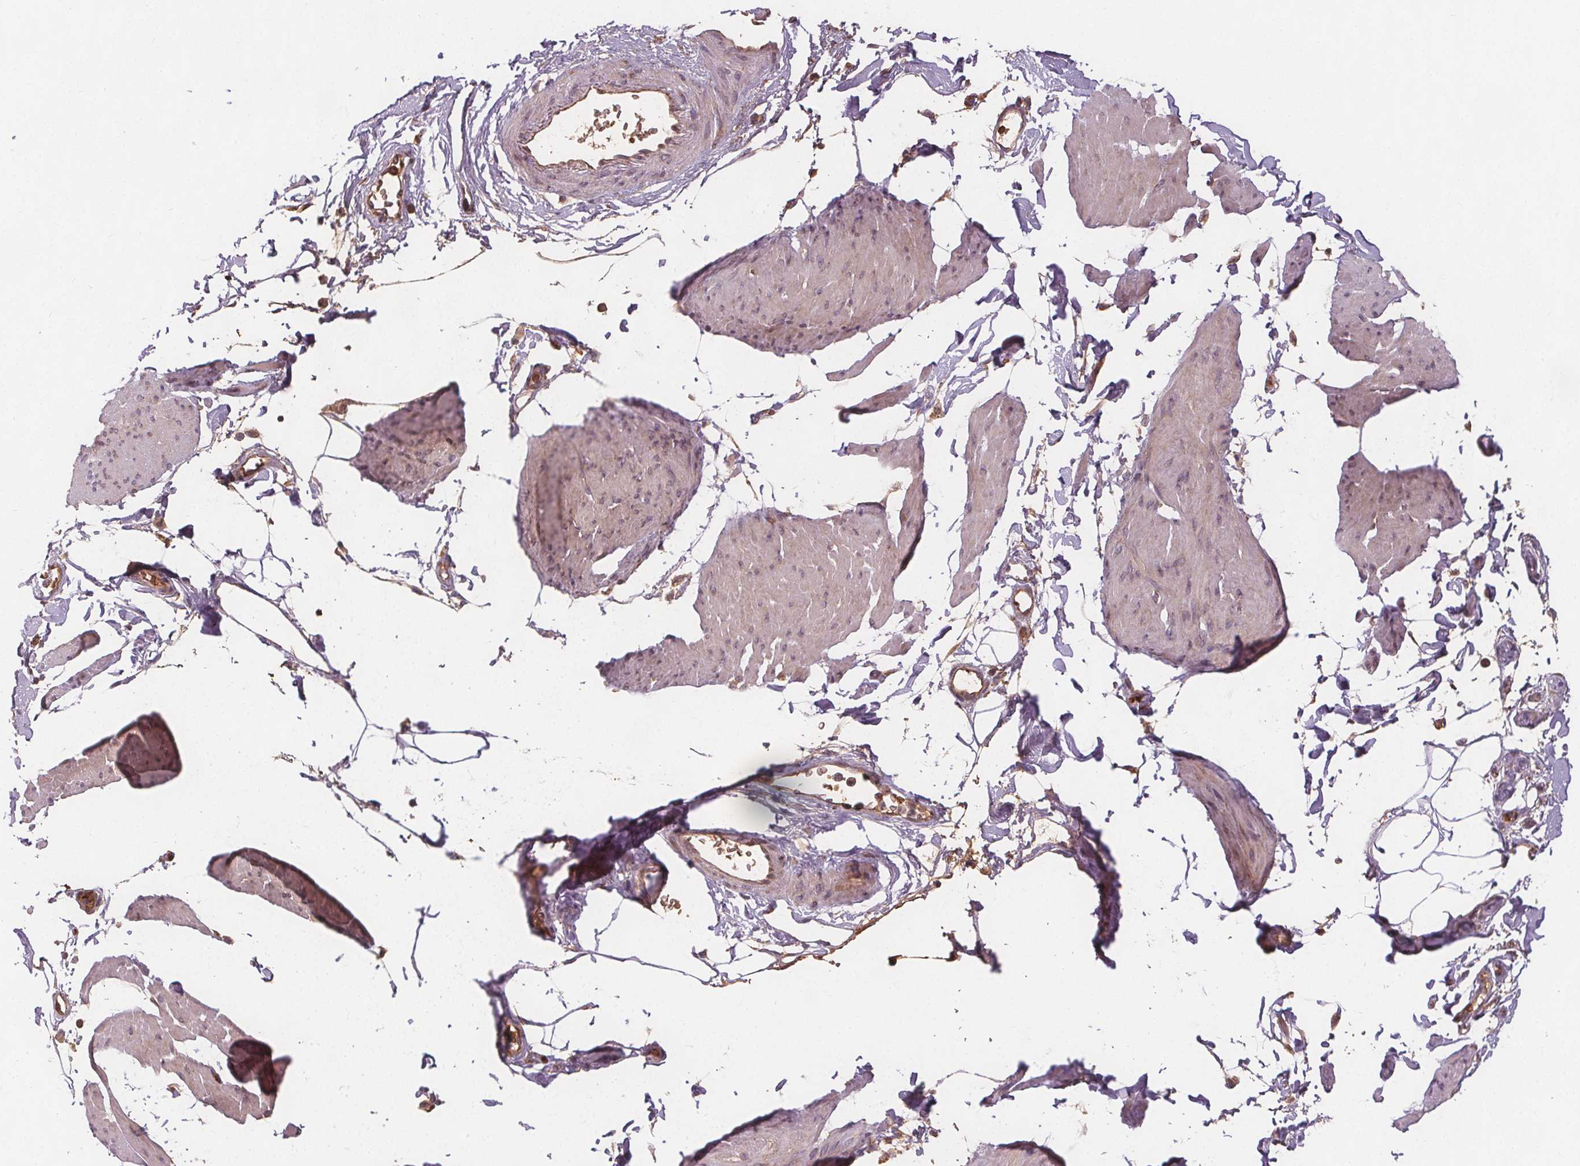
{"staining": {"intensity": "weak", "quantity": "25%-75%", "location": "cytoplasmic/membranous"}, "tissue": "smooth muscle", "cell_type": "Smooth muscle cells", "image_type": "normal", "snomed": [{"axis": "morphology", "description": "Normal tissue, NOS"}, {"axis": "topography", "description": "Adipose tissue"}, {"axis": "topography", "description": "Smooth muscle"}, {"axis": "topography", "description": "Peripheral nerve tissue"}], "caption": "Immunohistochemical staining of benign human smooth muscle exhibits low levels of weak cytoplasmic/membranous positivity in approximately 25%-75% of smooth muscle cells. The staining was performed using DAB, with brown indicating positive protein expression. Nuclei are stained blue with hematoxylin.", "gene": "EIF3D", "patient": {"sex": "male", "age": 83}}